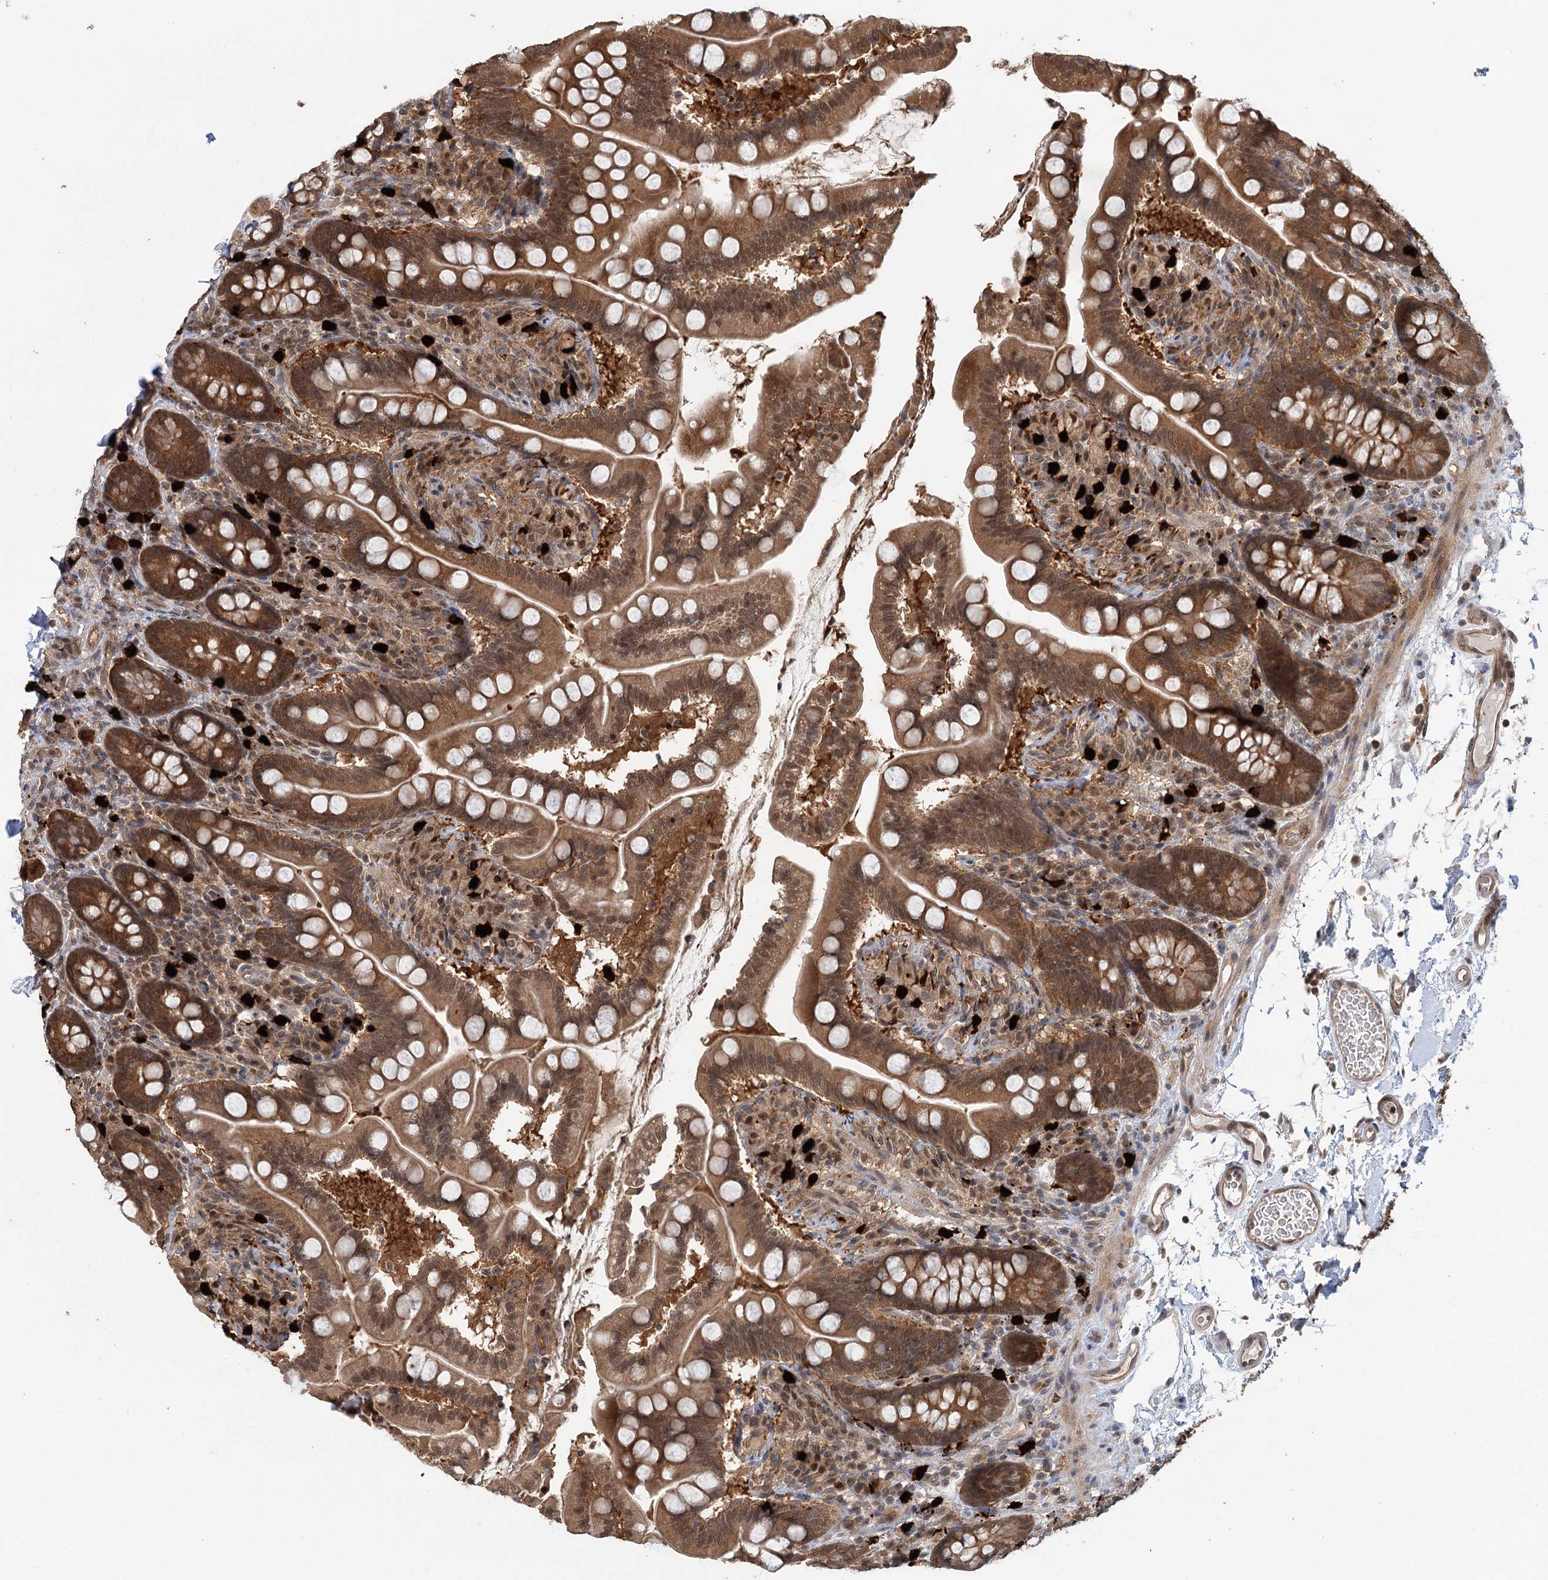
{"staining": {"intensity": "moderate", "quantity": ">75%", "location": "cytoplasmic/membranous,nuclear"}, "tissue": "small intestine", "cell_type": "Glandular cells", "image_type": "normal", "snomed": [{"axis": "morphology", "description": "Normal tissue, NOS"}, {"axis": "topography", "description": "Small intestine"}], "caption": "Immunohistochemical staining of normal human small intestine reveals medium levels of moderate cytoplasmic/membranous,nuclear positivity in approximately >75% of glandular cells.", "gene": "N6AMT1", "patient": {"sex": "female", "age": 64}}